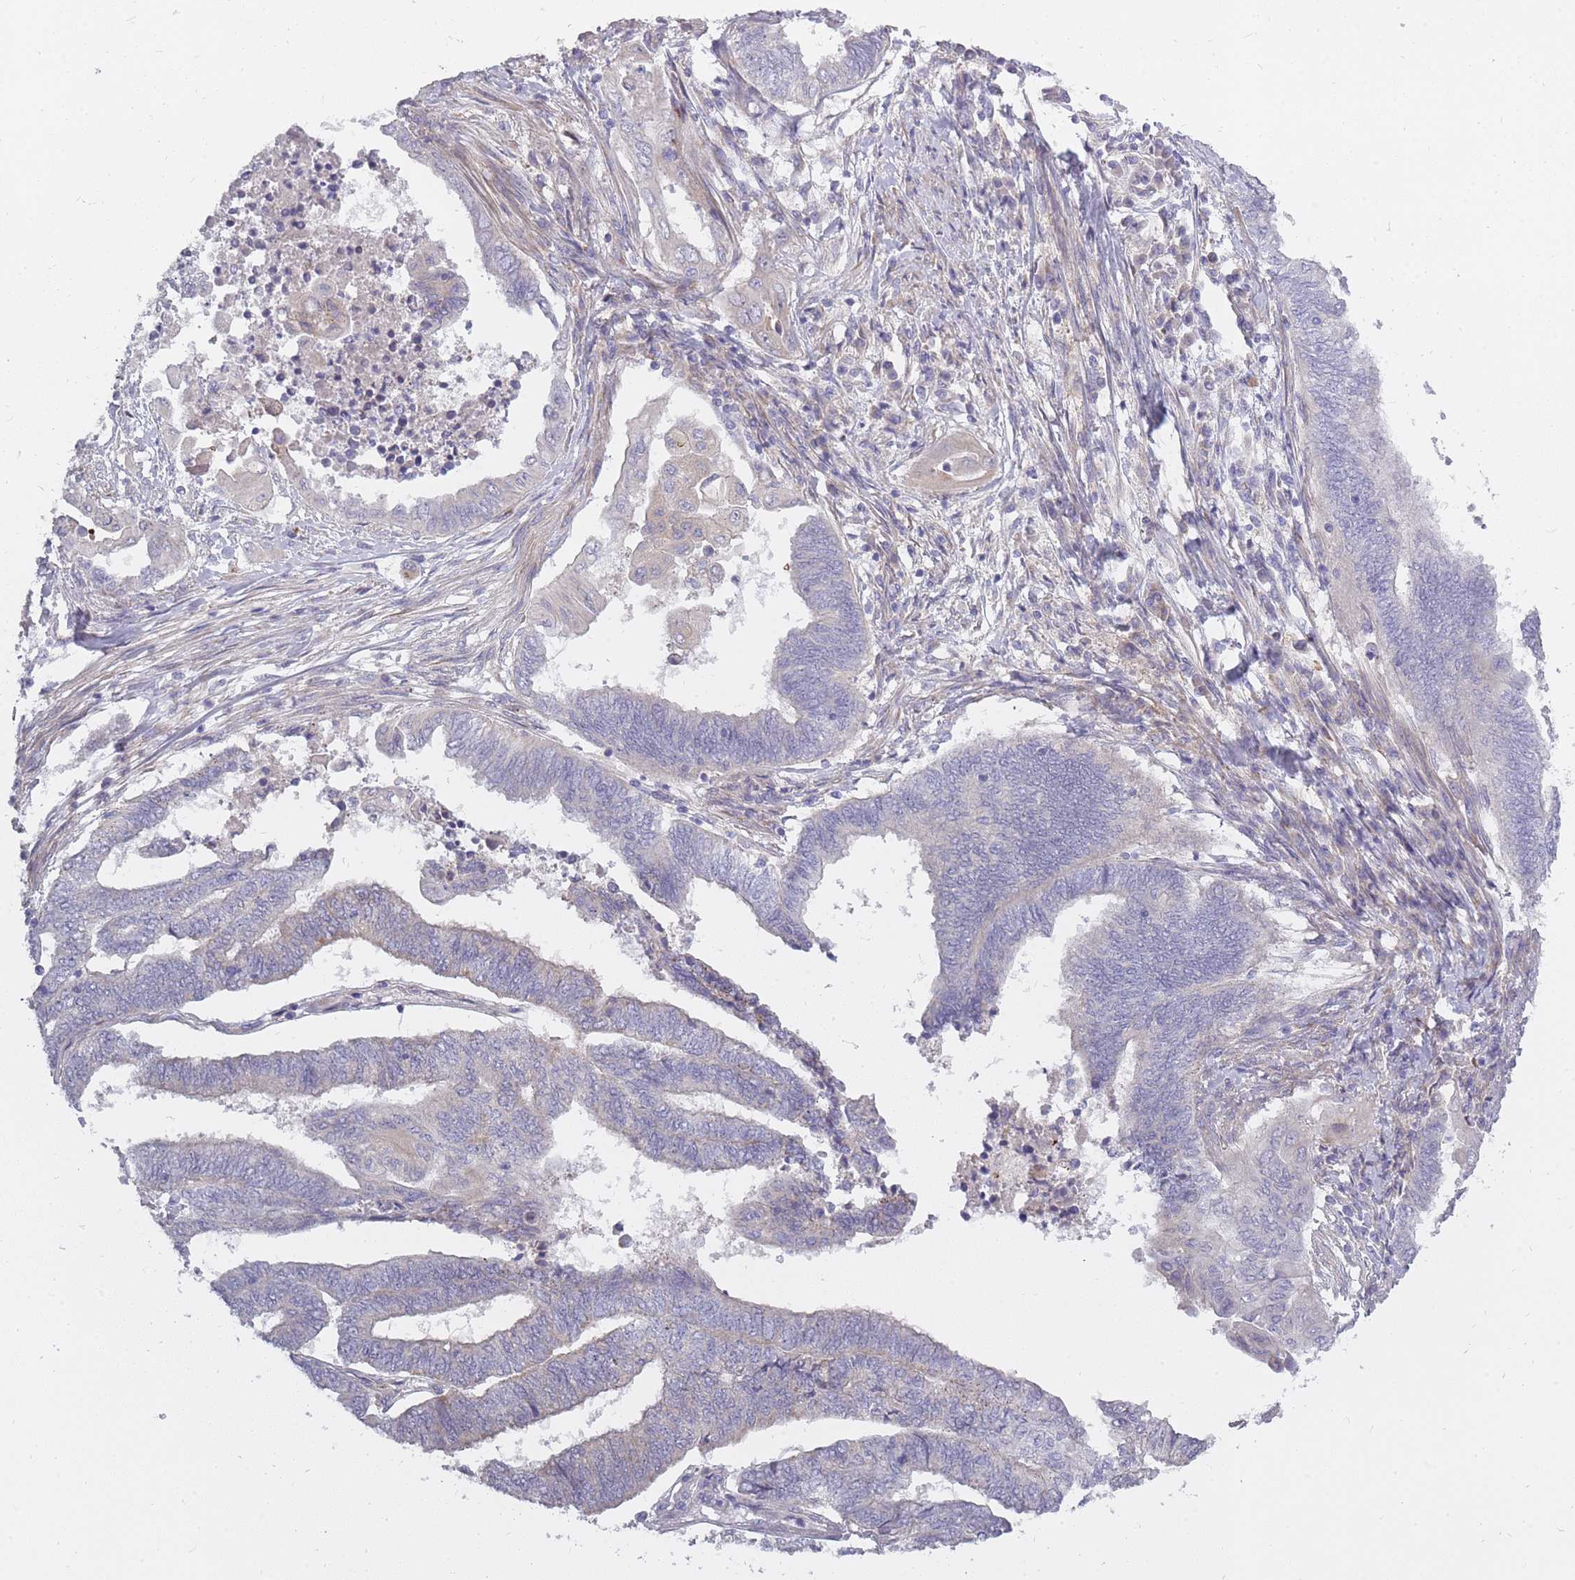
{"staining": {"intensity": "negative", "quantity": "none", "location": "none"}, "tissue": "endometrial cancer", "cell_type": "Tumor cells", "image_type": "cancer", "snomed": [{"axis": "morphology", "description": "Adenocarcinoma, NOS"}, {"axis": "topography", "description": "Uterus"}, {"axis": "topography", "description": "Endometrium"}], "caption": "An image of endometrial cancer (adenocarcinoma) stained for a protein shows no brown staining in tumor cells.", "gene": "ALKBH4", "patient": {"sex": "female", "age": 70}}